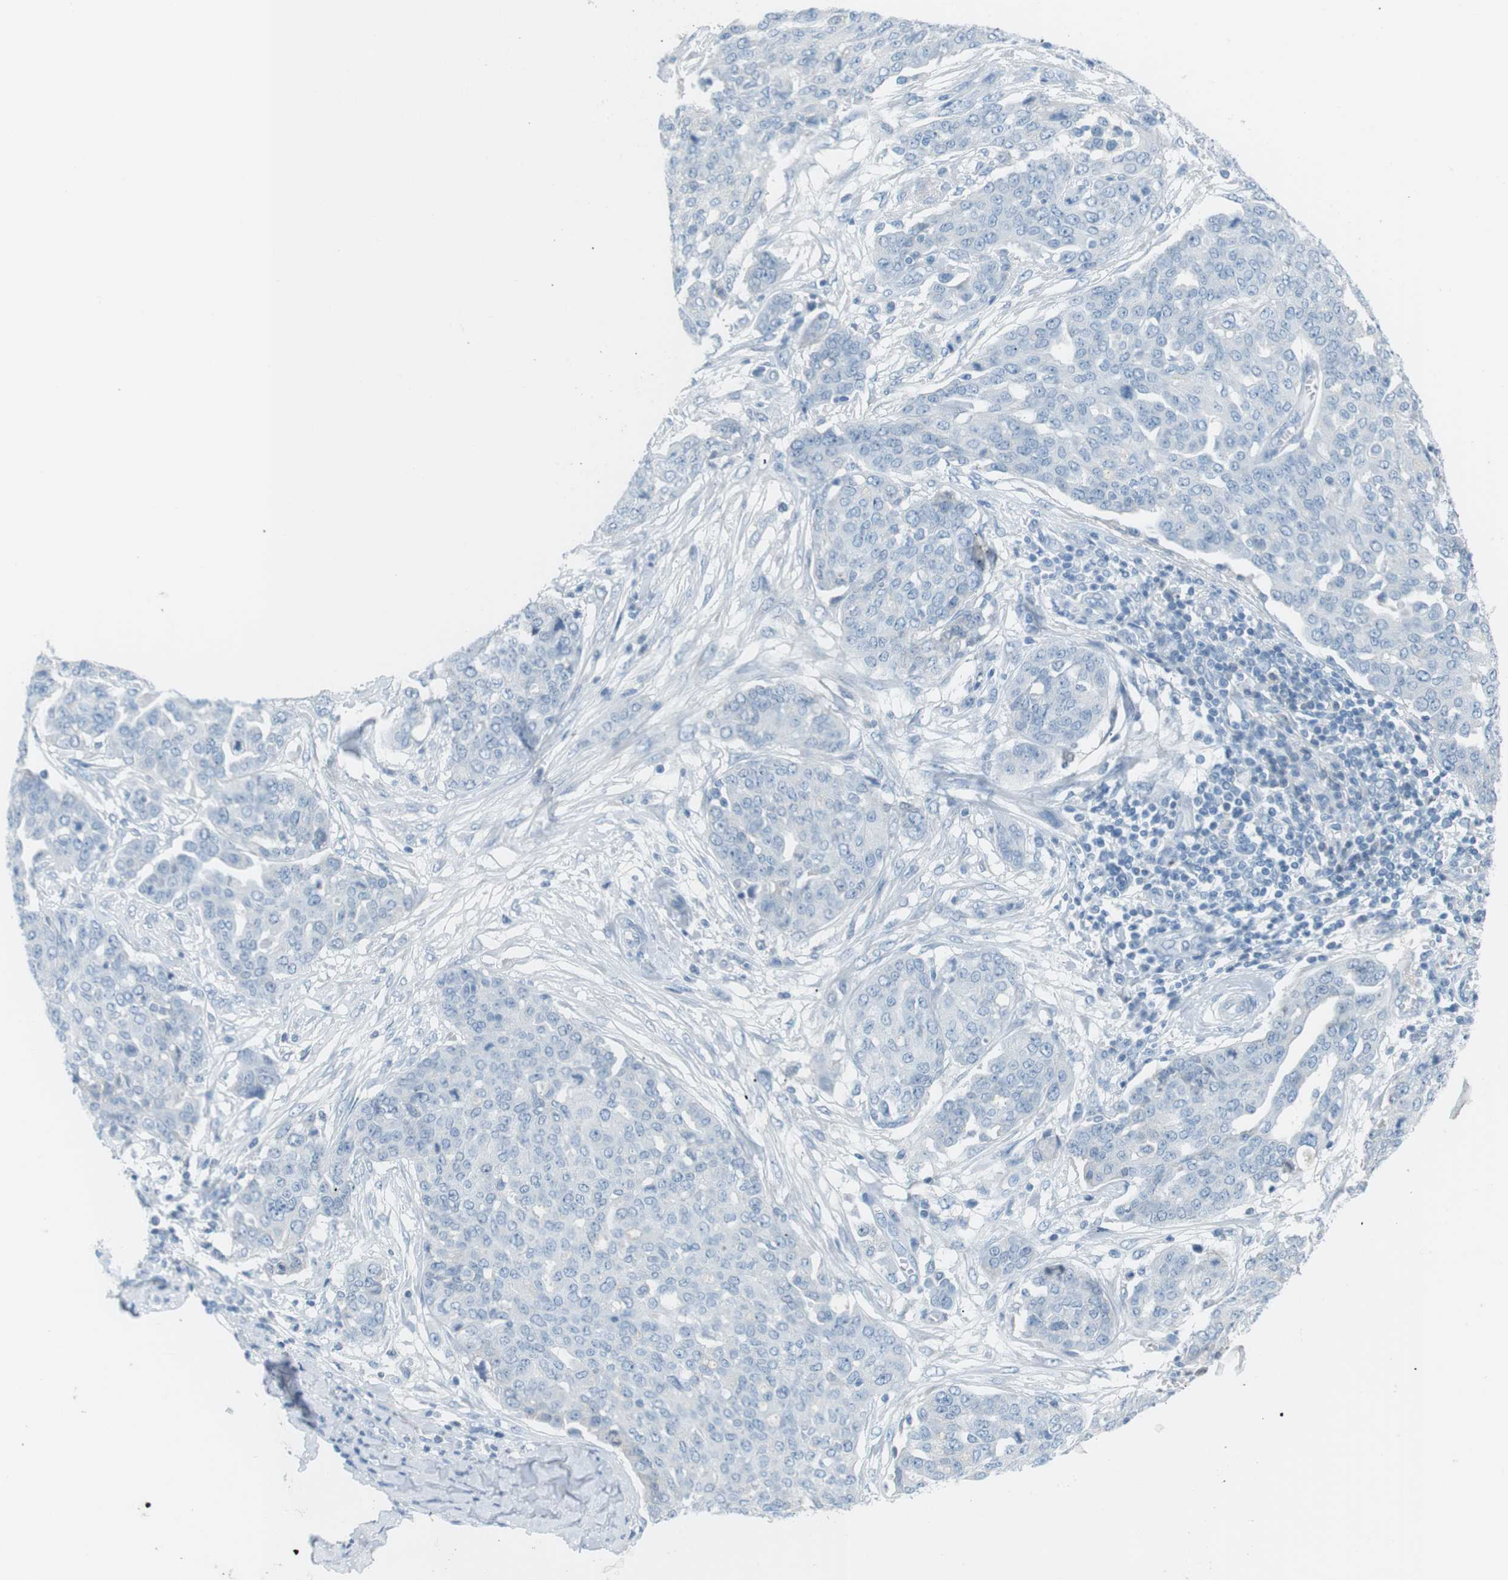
{"staining": {"intensity": "negative", "quantity": "none", "location": "none"}, "tissue": "ovarian cancer", "cell_type": "Tumor cells", "image_type": "cancer", "snomed": [{"axis": "morphology", "description": "Cystadenocarcinoma, serous, NOS"}, {"axis": "topography", "description": "Soft tissue"}, {"axis": "topography", "description": "Ovary"}], "caption": "The image shows no significant positivity in tumor cells of serous cystadenocarcinoma (ovarian). (DAB (3,3'-diaminobenzidine) immunohistochemistry (IHC) visualized using brightfield microscopy, high magnification).", "gene": "AZGP1", "patient": {"sex": "female", "age": 57}}